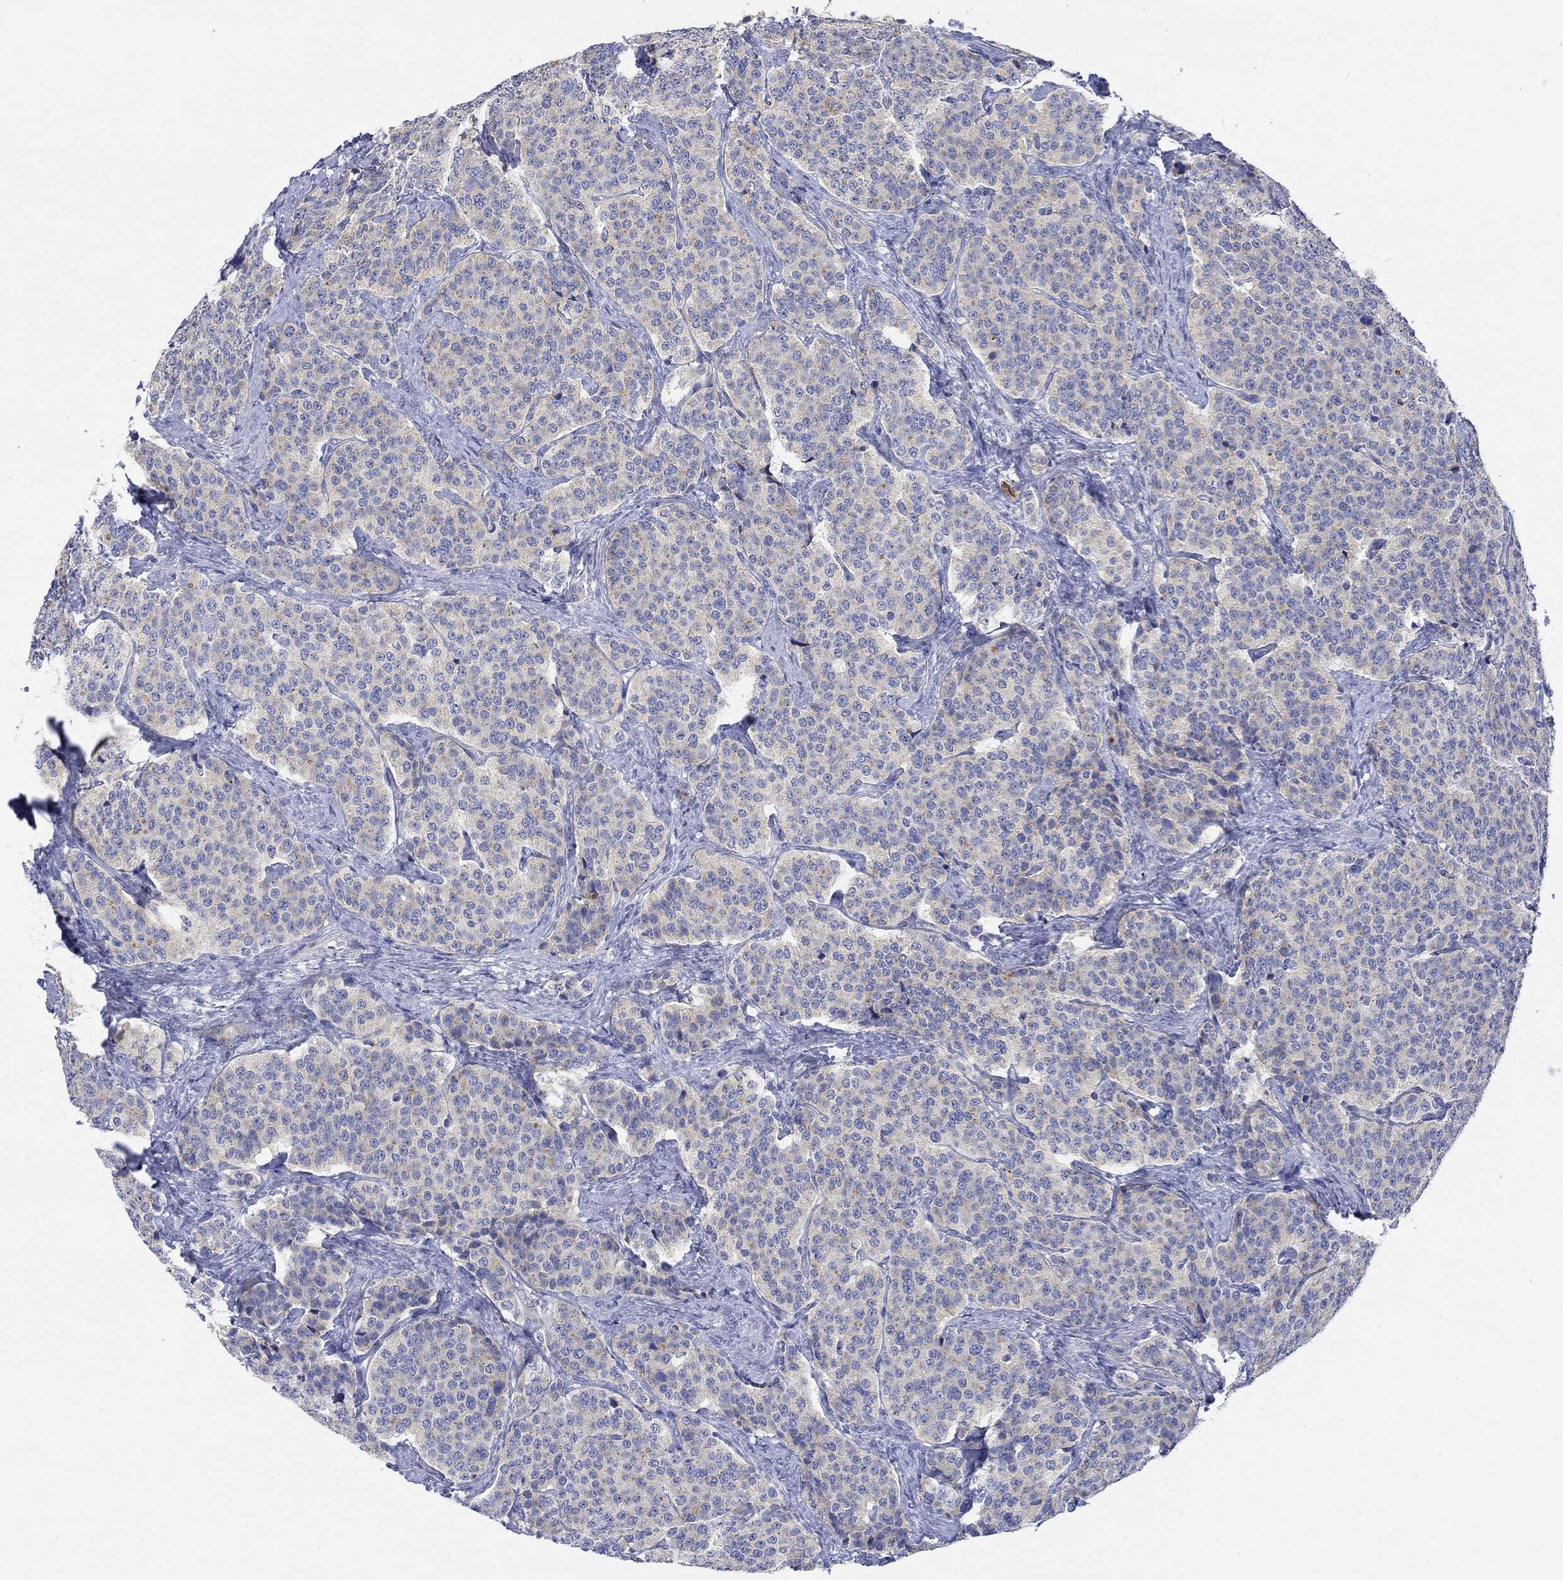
{"staining": {"intensity": "weak", "quantity": "<25%", "location": "cytoplasmic/membranous"}, "tissue": "carcinoid", "cell_type": "Tumor cells", "image_type": "cancer", "snomed": [{"axis": "morphology", "description": "Carcinoid, malignant, NOS"}, {"axis": "topography", "description": "Small intestine"}], "caption": "Carcinoid (malignant) stained for a protein using IHC shows no expression tumor cells.", "gene": "NAV3", "patient": {"sex": "female", "age": 58}}